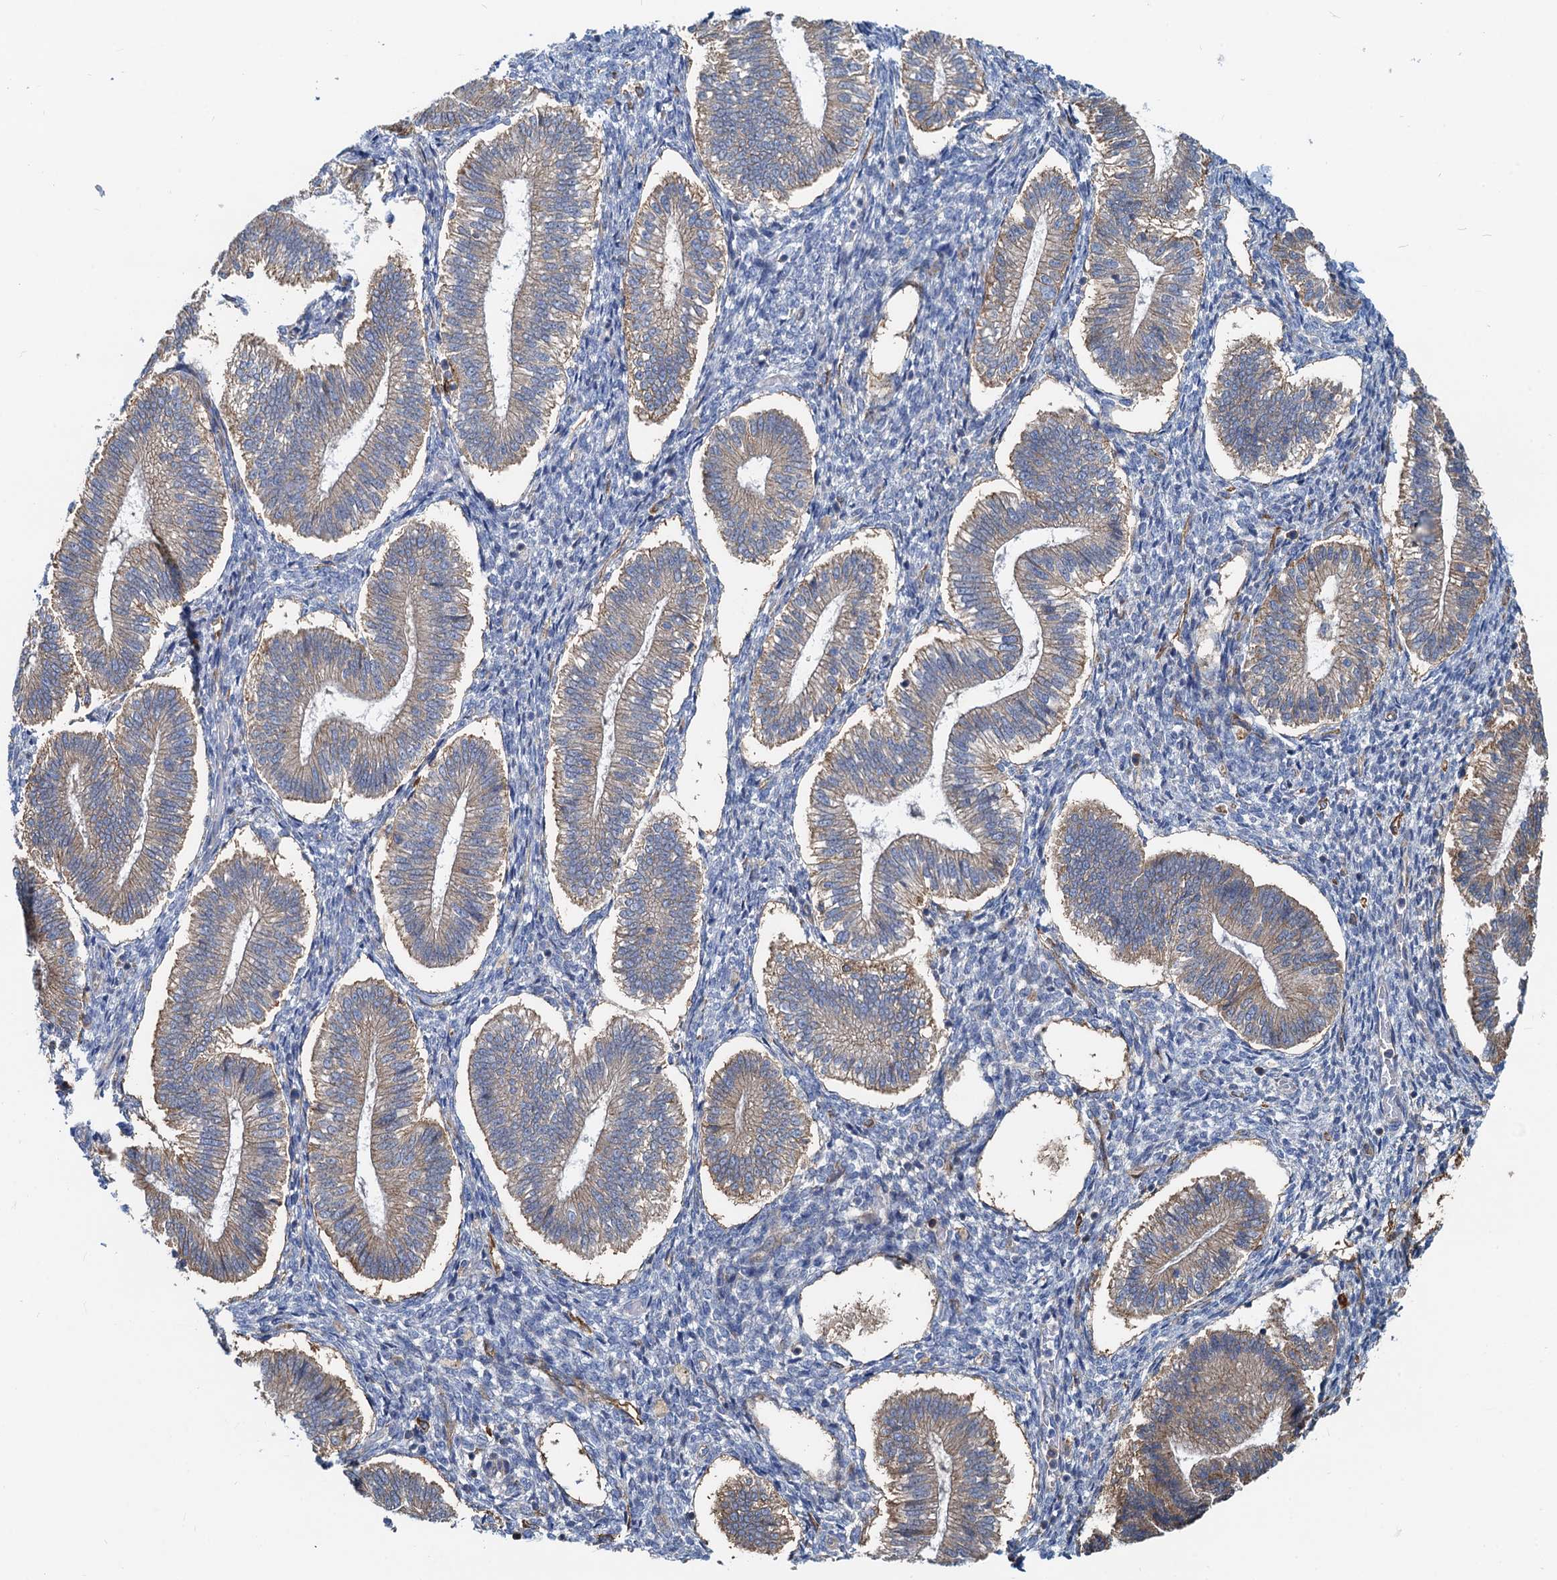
{"staining": {"intensity": "negative", "quantity": "none", "location": "none"}, "tissue": "endometrium", "cell_type": "Cells in endometrial stroma", "image_type": "normal", "snomed": [{"axis": "morphology", "description": "Normal tissue, NOS"}, {"axis": "topography", "description": "Endometrium"}], "caption": "This is a photomicrograph of immunohistochemistry staining of unremarkable endometrium, which shows no positivity in cells in endometrial stroma.", "gene": "LNX2", "patient": {"sex": "female", "age": 25}}